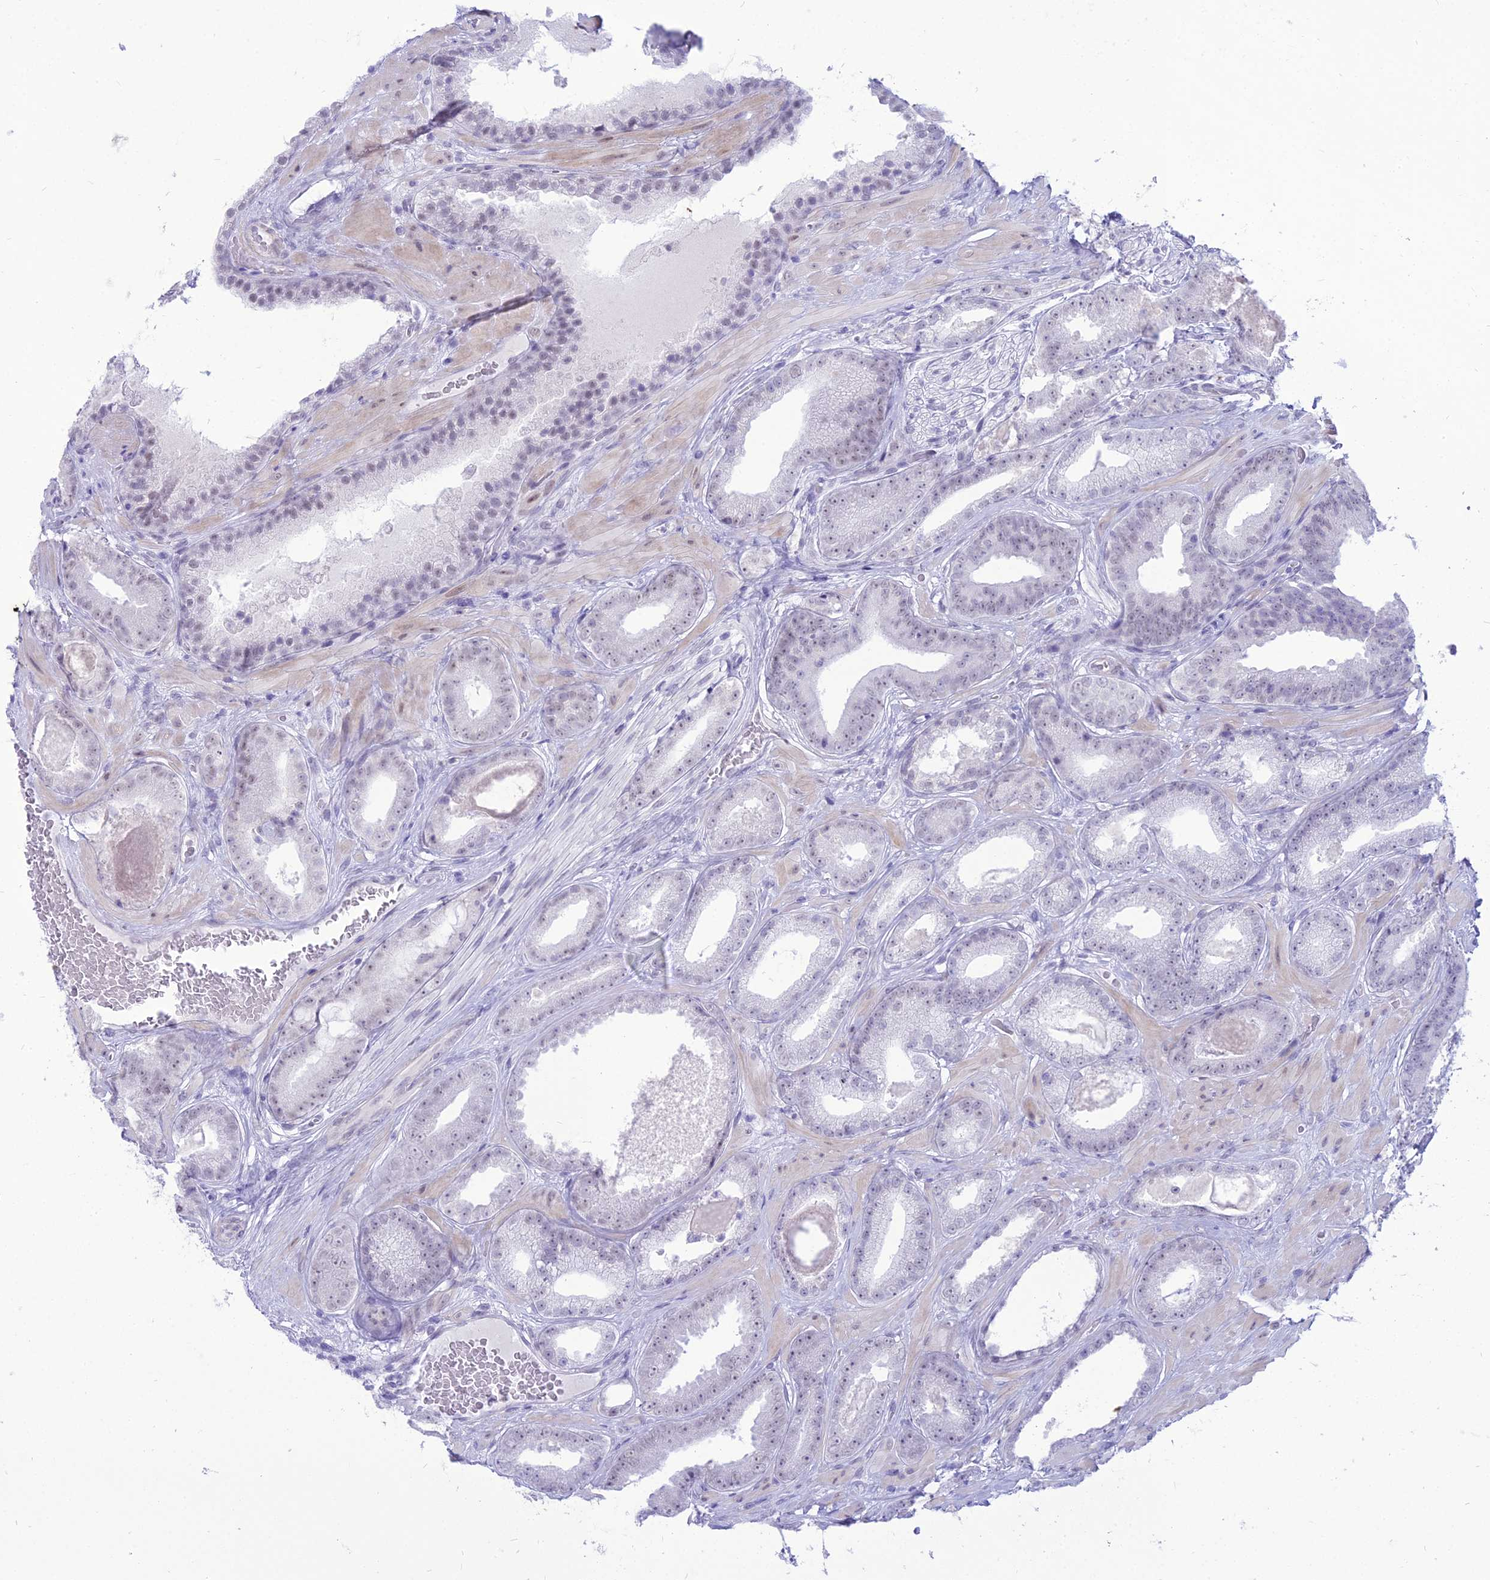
{"staining": {"intensity": "weak", "quantity": "<25%", "location": "nuclear"}, "tissue": "prostate cancer", "cell_type": "Tumor cells", "image_type": "cancer", "snomed": [{"axis": "morphology", "description": "Adenocarcinoma, Low grade"}, {"axis": "topography", "description": "Prostate"}], "caption": "Protein analysis of prostate cancer (low-grade adenocarcinoma) reveals no significant positivity in tumor cells.", "gene": "DHX40", "patient": {"sex": "male", "age": 57}}